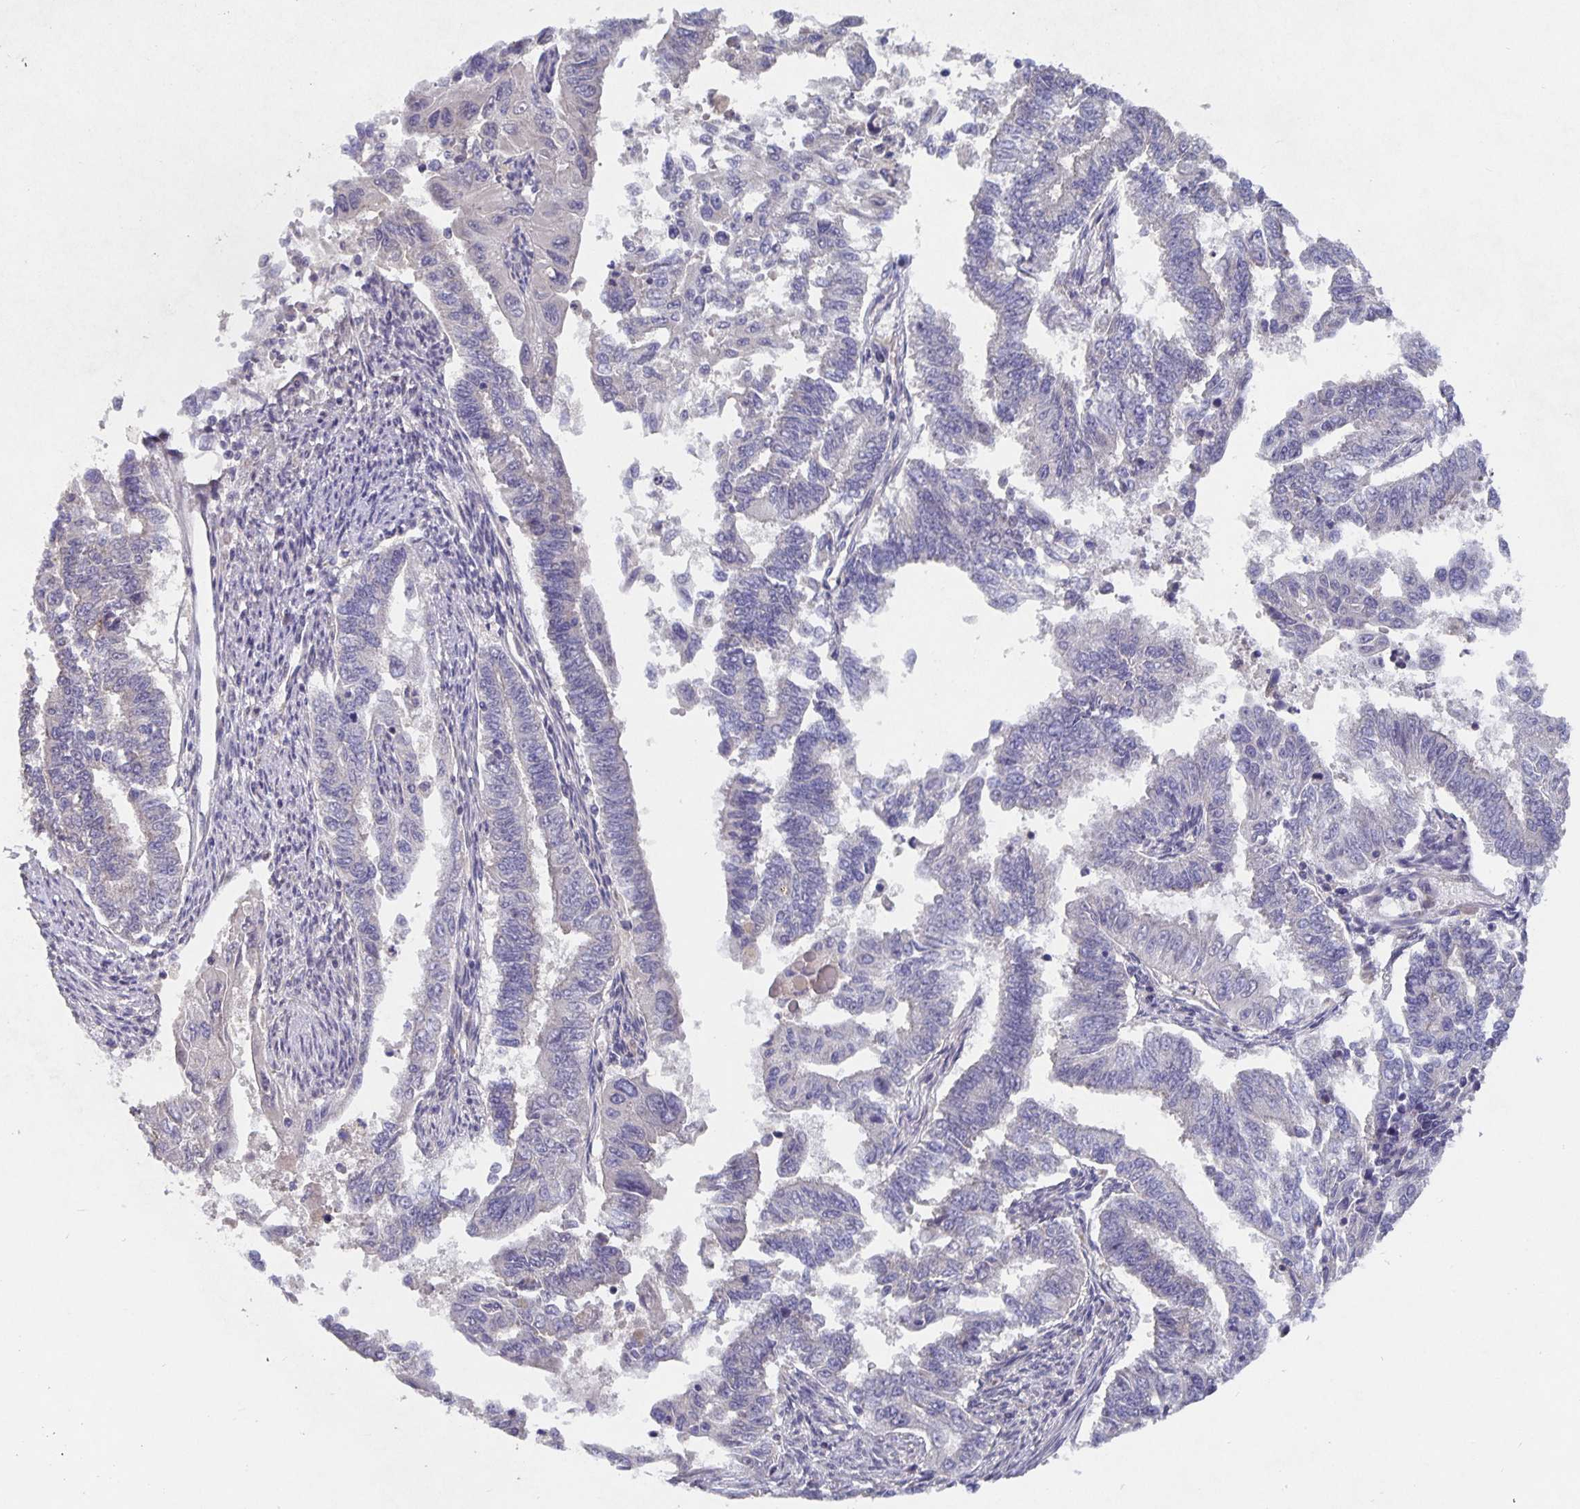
{"staining": {"intensity": "negative", "quantity": "none", "location": "none"}, "tissue": "endometrial cancer", "cell_type": "Tumor cells", "image_type": "cancer", "snomed": [{"axis": "morphology", "description": "Adenocarcinoma, NOS"}, {"axis": "topography", "description": "Uterus"}], "caption": "Human adenocarcinoma (endometrial) stained for a protein using immunohistochemistry demonstrates no expression in tumor cells.", "gene": "HEPN1", "patient": {"sex": "female", "age": 59}}